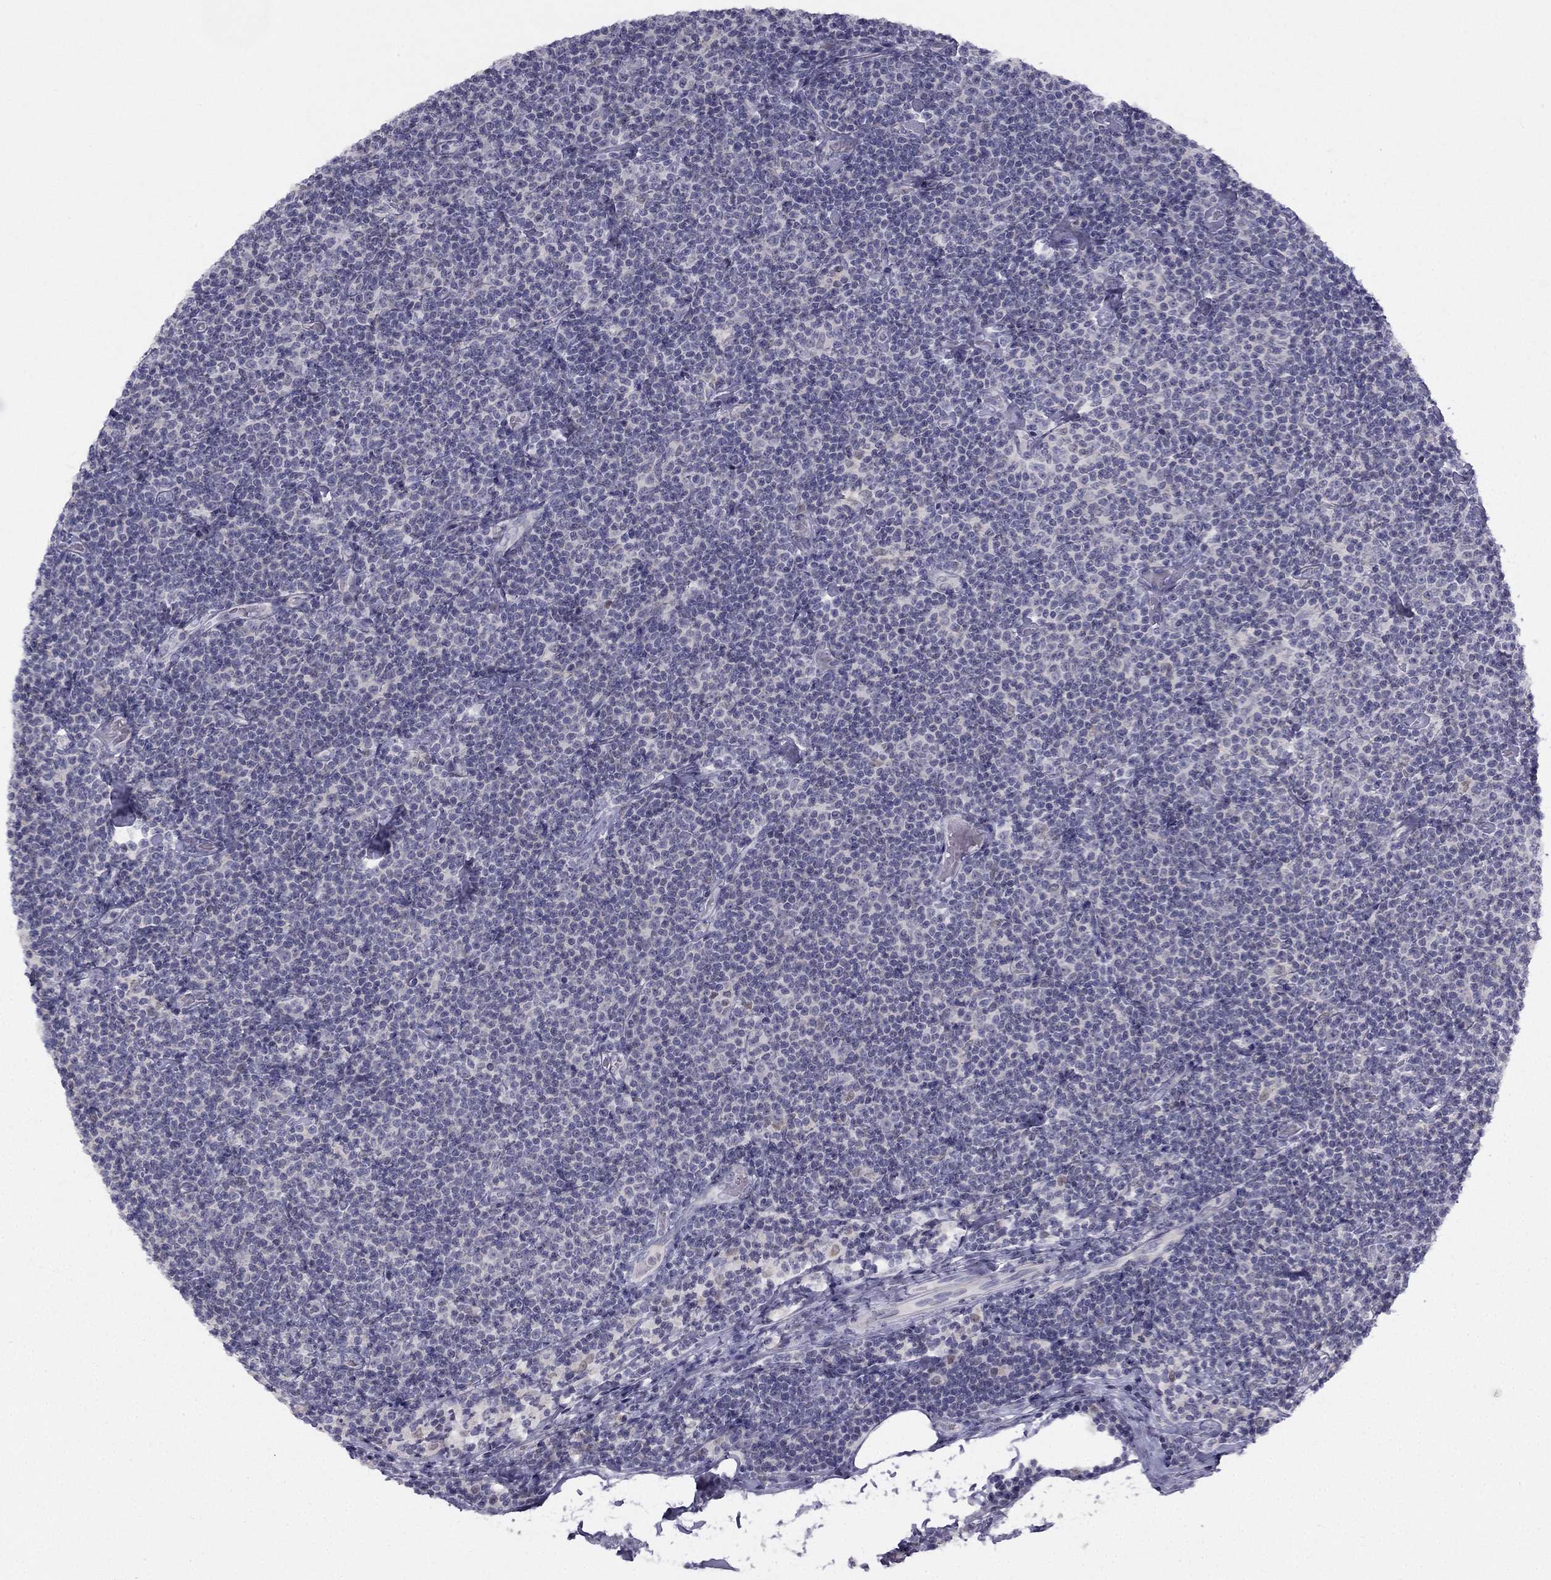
{"staining": {"intensity": "negative", "quantity": "none", "location": "none"}, "tissue": "lymphoma", "cell_type": "Tumor cells", "image_type": "cancer", "snomed": [{"axis": "morphology", "description": "Malignant lymphoma, non-Hodgkin's type, Low grade"}, {"axis": "topography", "description": "Lymph node"}], "caption": "Tumor cells show no significant staining in lymphoma.", "gene": "TRPS1", "patient": {"sex": "male", "age": 81}}